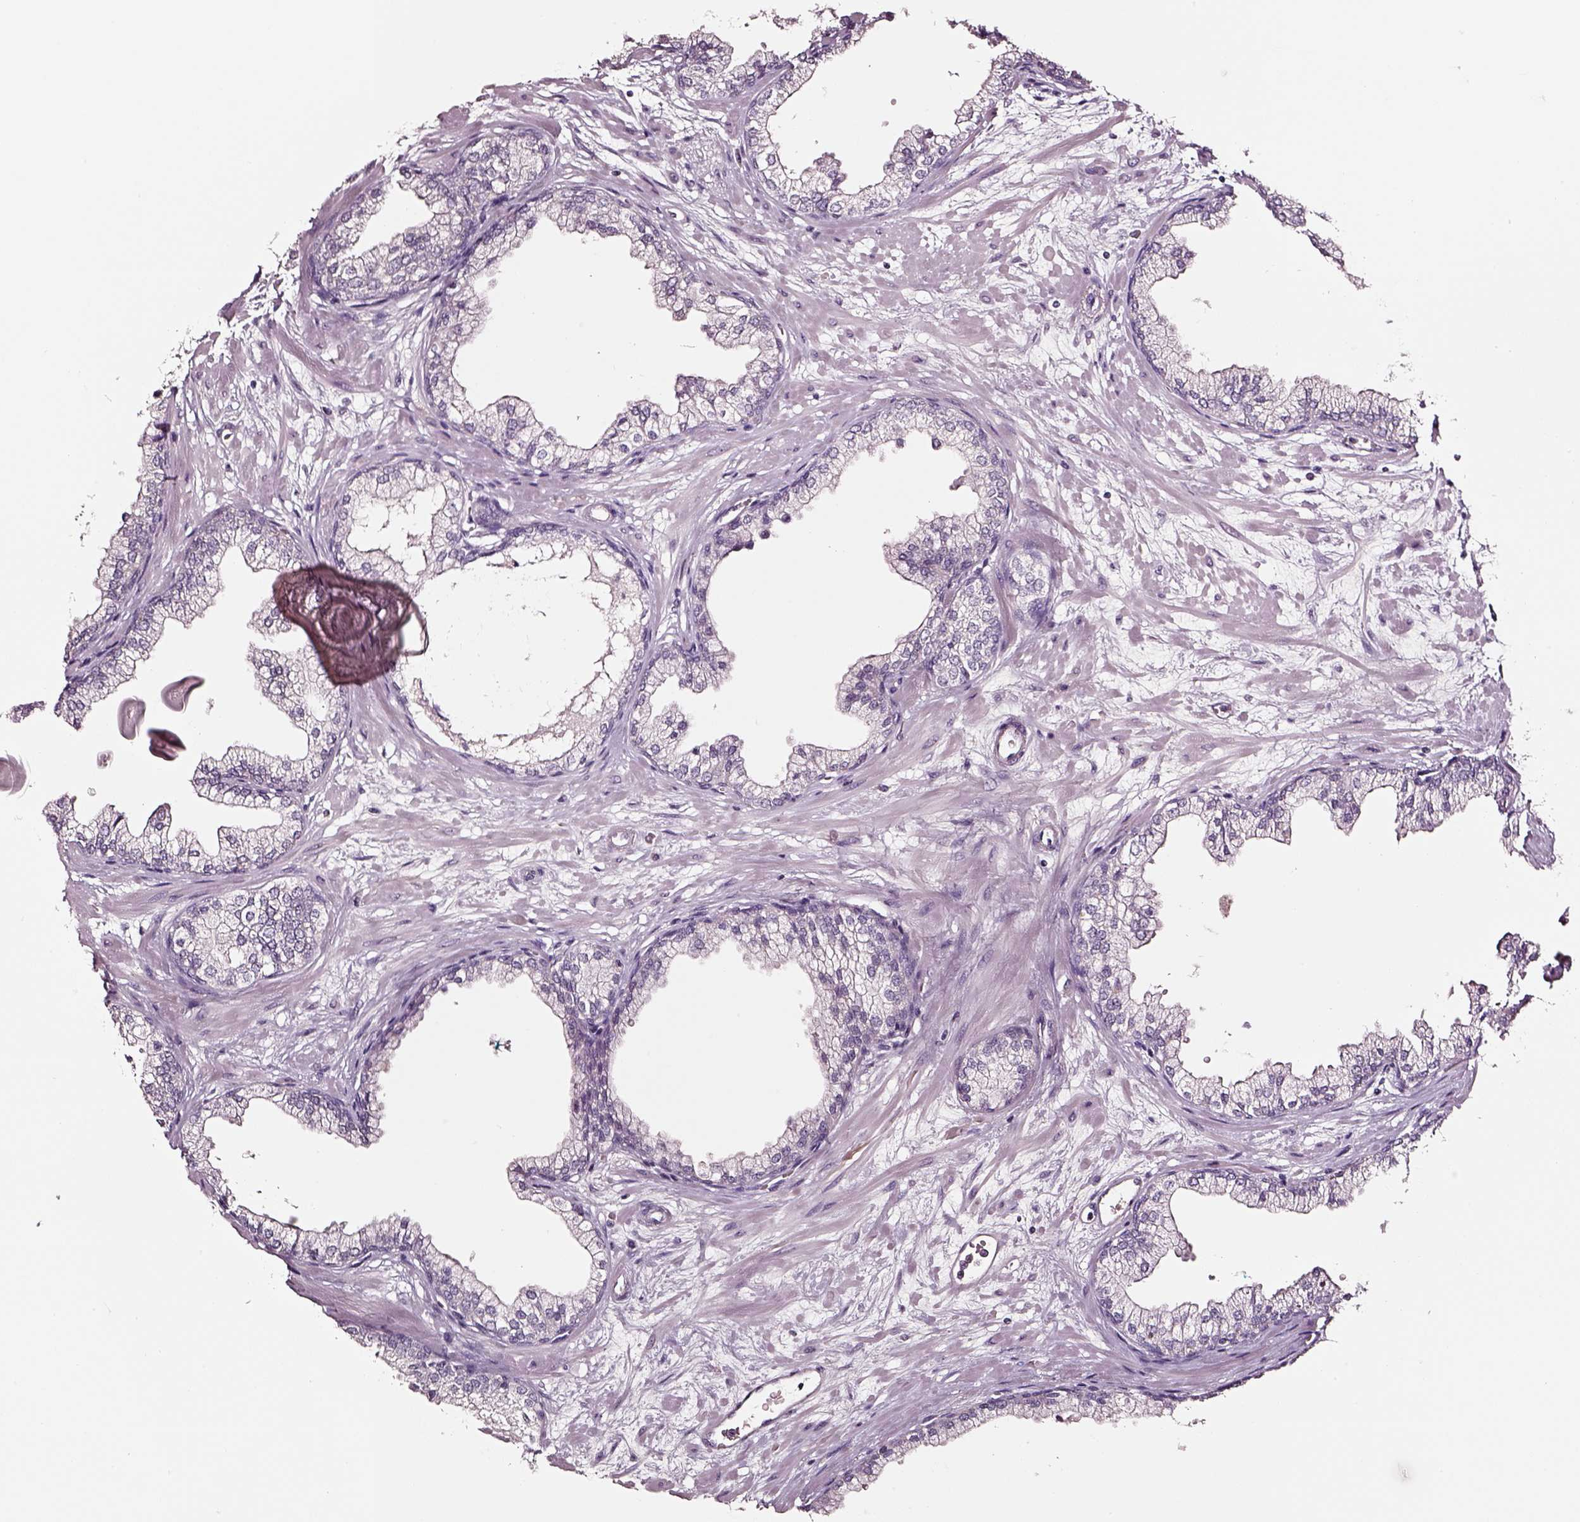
{"staining": {"intensity": "negative", "quantity": "none", "location": "none"}, "tissue": "prostate", "cell_type": "Glandular cells", "image_type": "normal", "snomed": [{"axis": "morphology", "description": "Normal tissue, NOS"}, {"axis": "topography", "description": "Prostate"}, {"axis": "topography", "description": "Peripheral nerve tissue"}], "caption": "Prostate stained for a protein using immunohistochemistry demonstrates no expression glandular cells.", "gene": "SMIM17", "patient": {"sex": "male", "age": 61}}